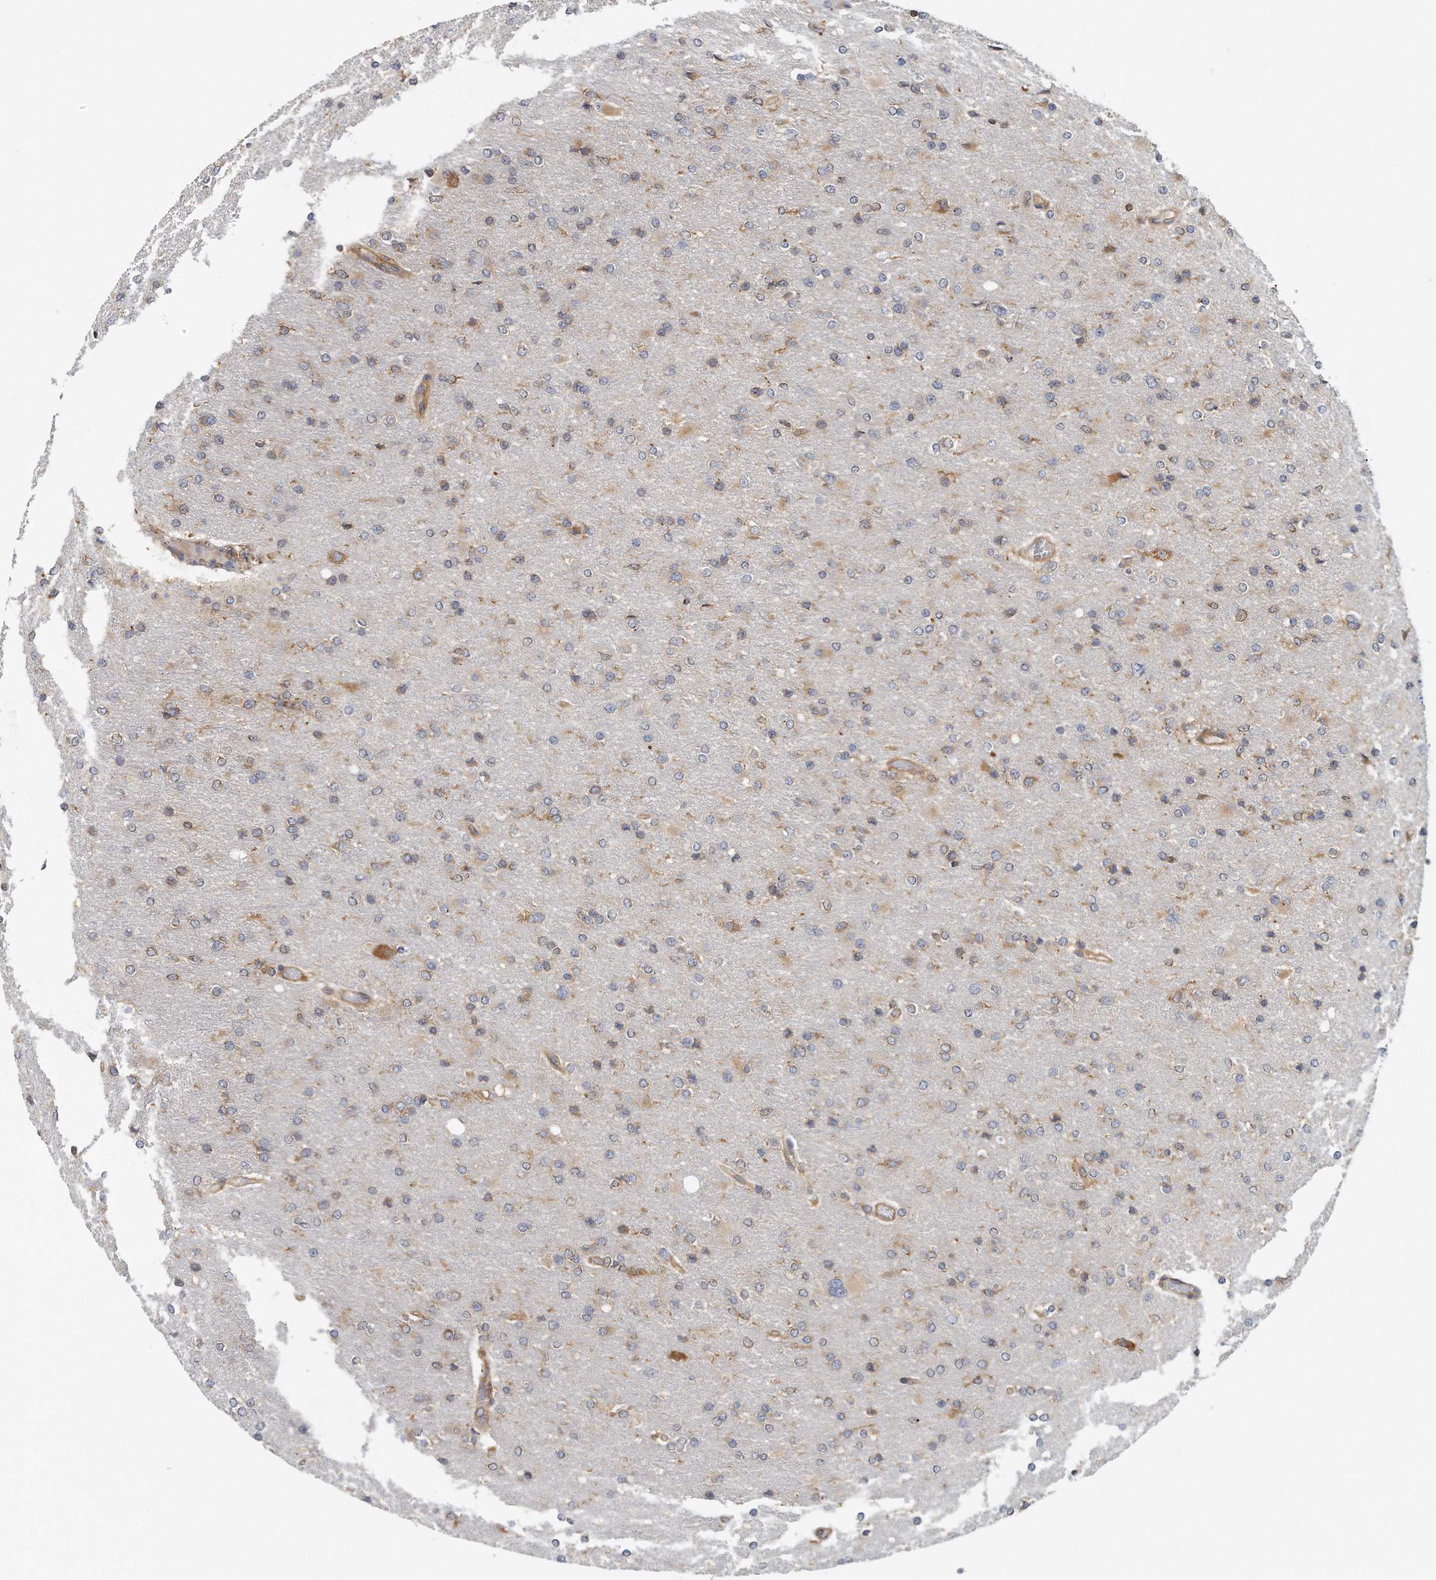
{"staining": {"intensity": "weak", "quantity": "25%-75%", "location": "cytoplasmic/membranous"}, "tissue": "glioma", "cell_type": "Tumor cells", "image_type": "cancer", "snomed": [{"axis": "morphology", "description": "Glioma, malignant, High grade"}, {"axis": "topography", "description": "Cerebral cortex"}], "caption": "An IHC micrograph of neoplastic tissue is shown. Protein staining in brown labels weak cytoplasmic/membranous positivity in glioma within tumor cells. (Brightfield microscopy of DAB IHC at high magnification).", "gene": "EIF3I", "patient": {"sex": "female", "age": 36}}